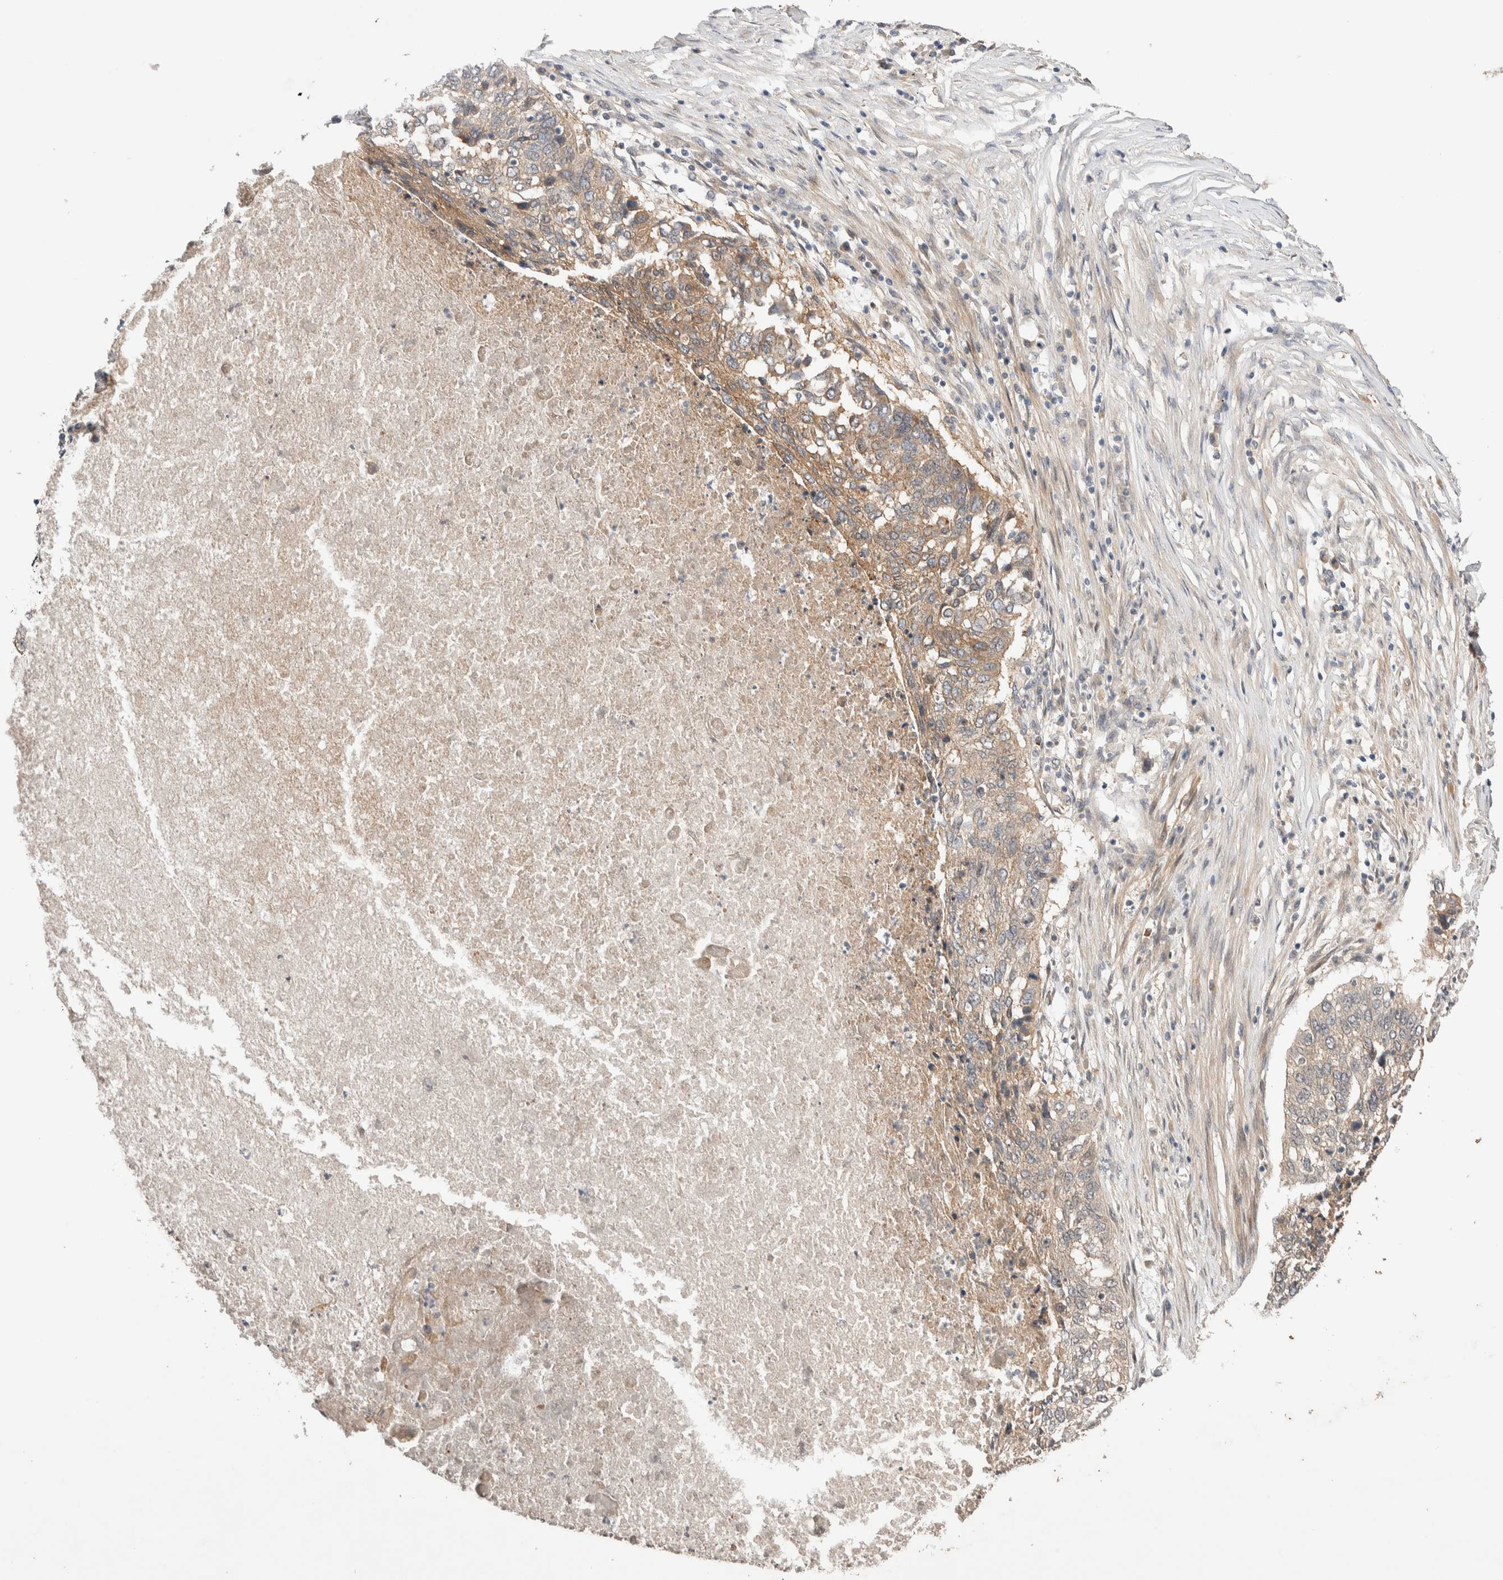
{"staining": {"intensity": "weak", "quantity": ">75%", "location": "cytoplasmic/membranous"}, "tissue": "lung cancer", "cell_type": "Tumor cells", "image_type": "cancer", "snomed": [{"axis": "morphology", "description": "Squamous cell carcinoma, NOS"}, {"axis": "topography", "description": "Lung"}], "caption": "About >75% of tumor cells in human lung cancer (squamous cell carcinoma) exhibit weak cytoplasmic/membranous protein expression as visualized by brown immunohistochemical staining.", "gene": "CASK", "patient": {"sex": "female", "age": 63}}